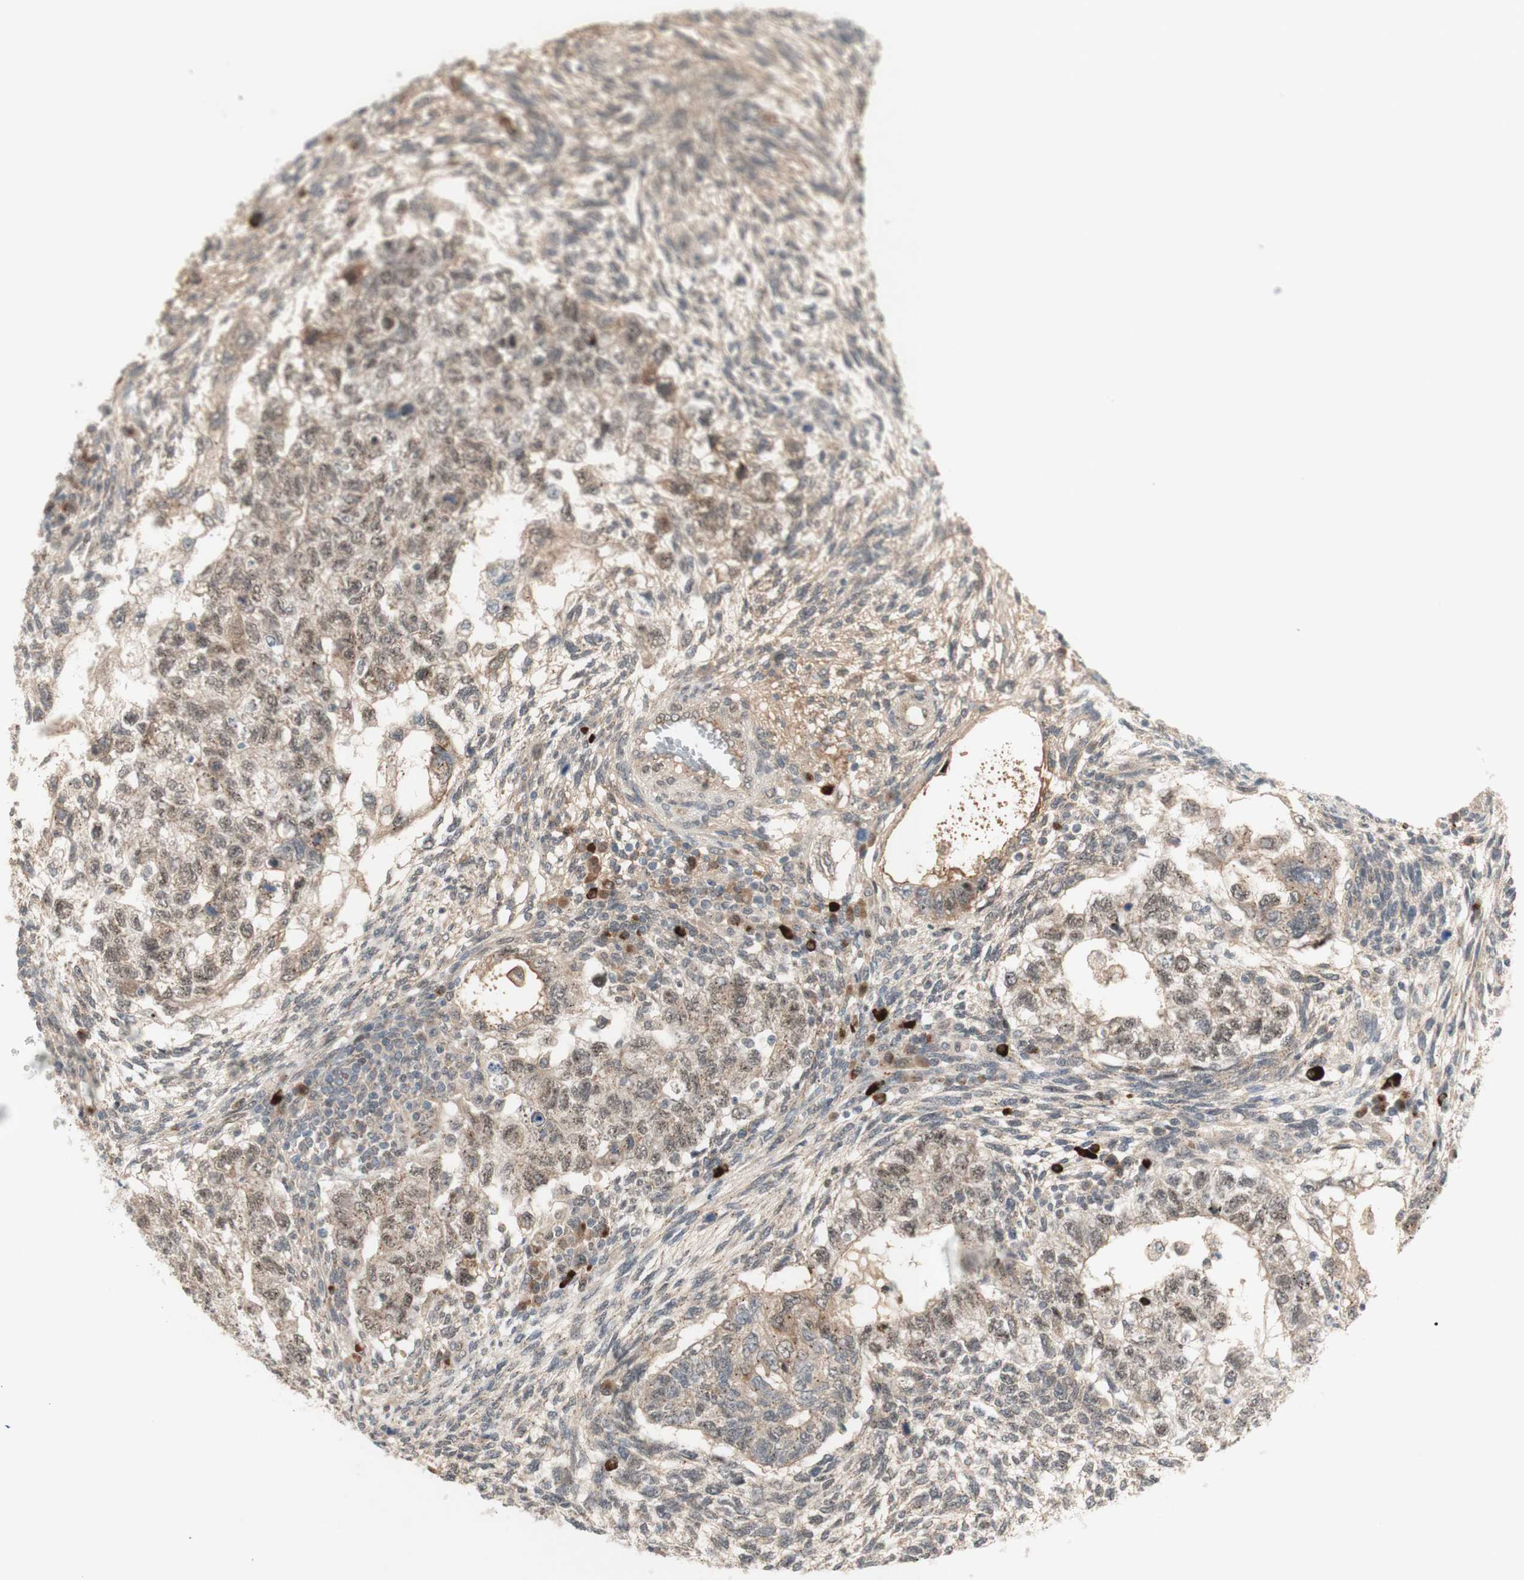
{"staining": {"intensity": "moderate", "quantity": ">75%", "location": "cytoplasmic/membranous"}, "tissue": "testis cancer", "cell_type": "Tumor cells", "image_type": "cancer", "snomed": [{"axis": "morphology", "description": "Normal tissue, NOS"}, {"axis": "morphology", "description": "Carcinoma, Embryonal, NOS"}, {"axis": "topography", "description": "Testis"}], "caption": "A brown stain shows moderate cytoplasmic/membranous expression of a protein in human testis embryonal carcinoma tumor cells.", "gene": "CYLD", "patient": {"sex": "male", "age": 36}}